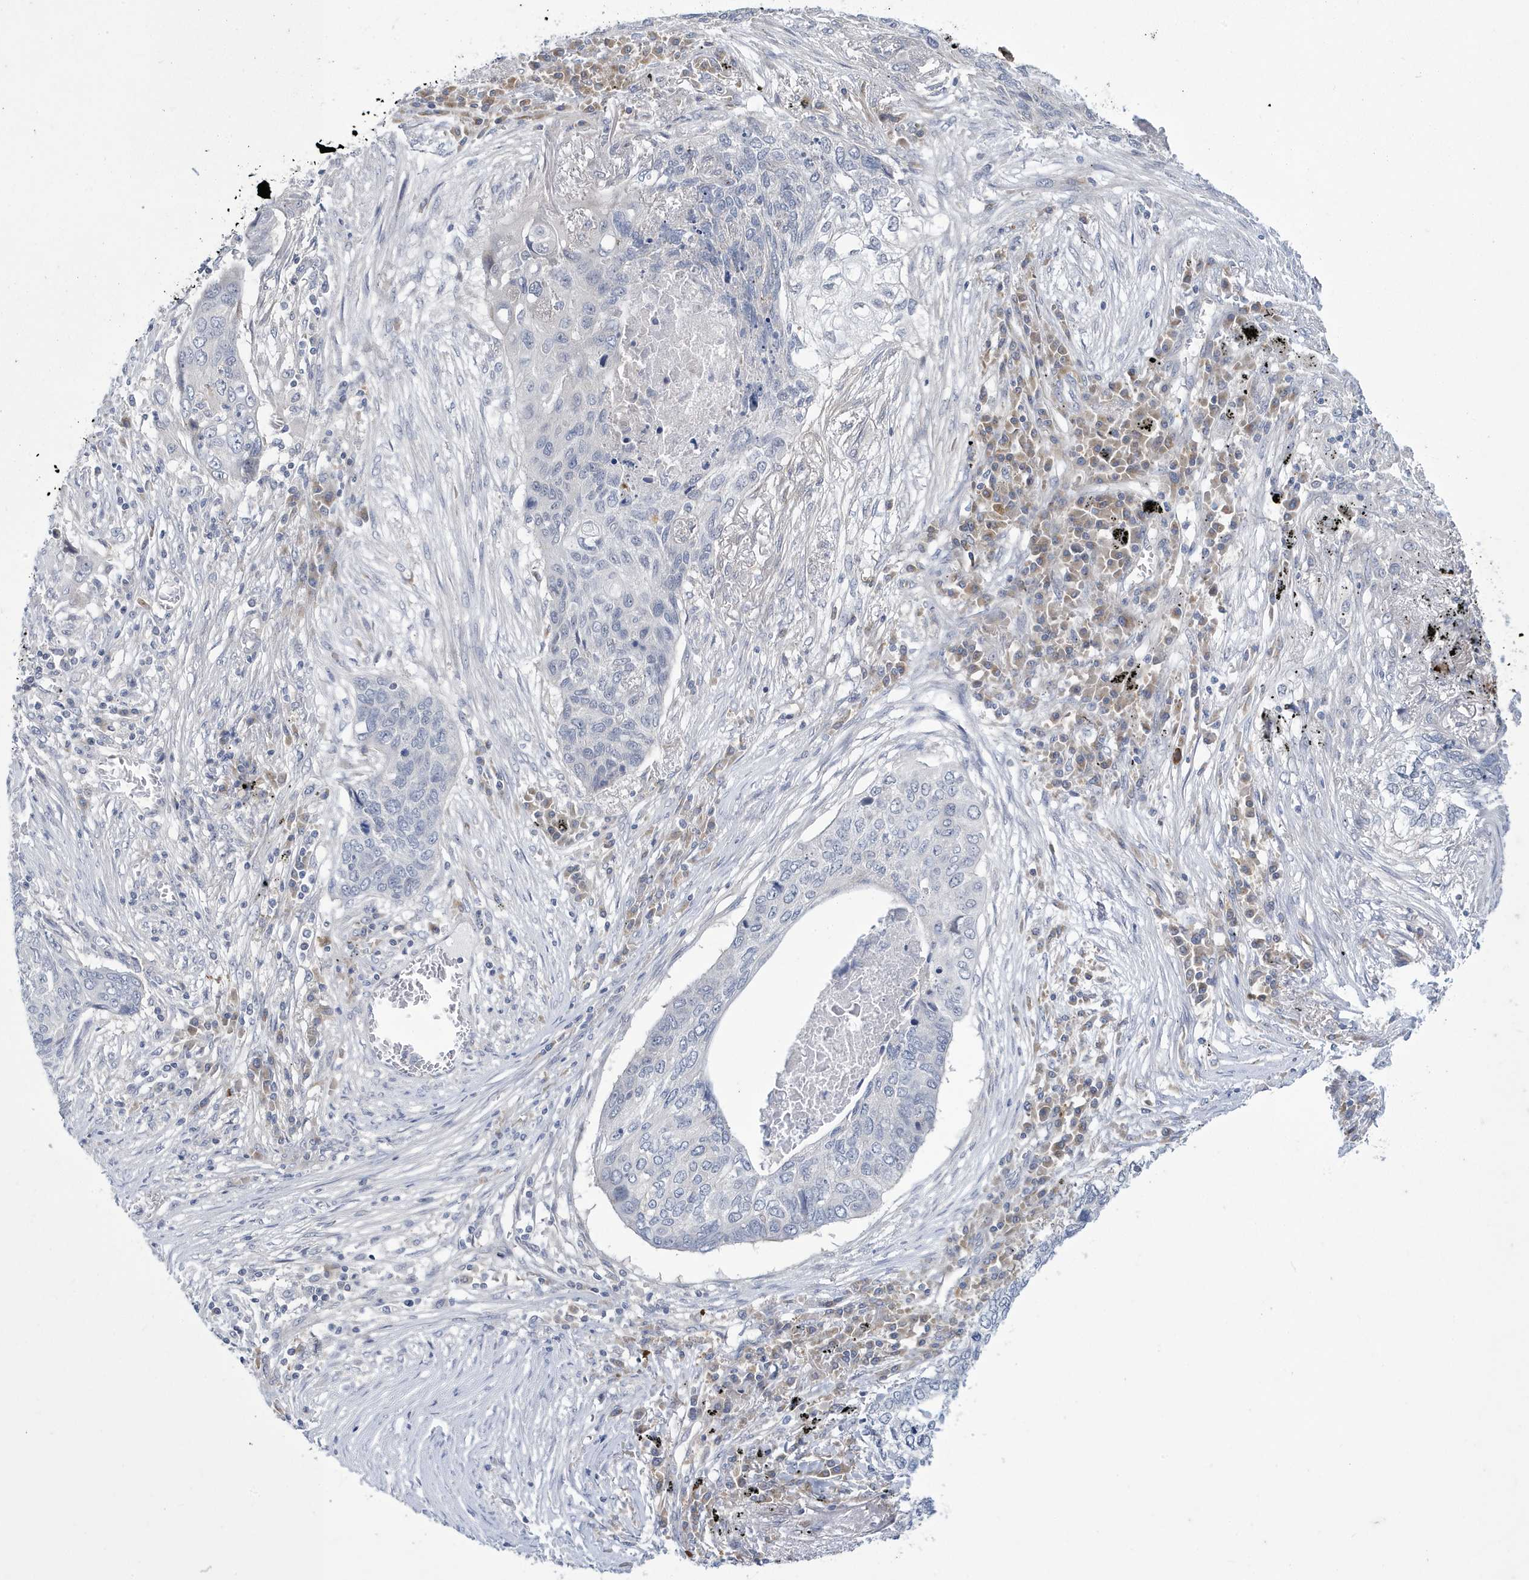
{"staining": {"intensity": "negative", "quantity": "none", "location": "none"}, "tissue": "lung cancer", "cell_type": "Tumor cells", "image_type": "cancer", "snomed": [{"axis": "morphology", "description": "Squamous cell carcinoma, NOS"}, {"axis": "topography", "description": "Lung"}], "caption": "This is an immunohistochemistry (IHC) micrograph of human squamous cell carcinoma (lung). There is no staining in tumor cells.", "gene": "ZNF654", "patient": {"sex": "female", "age": 63}}